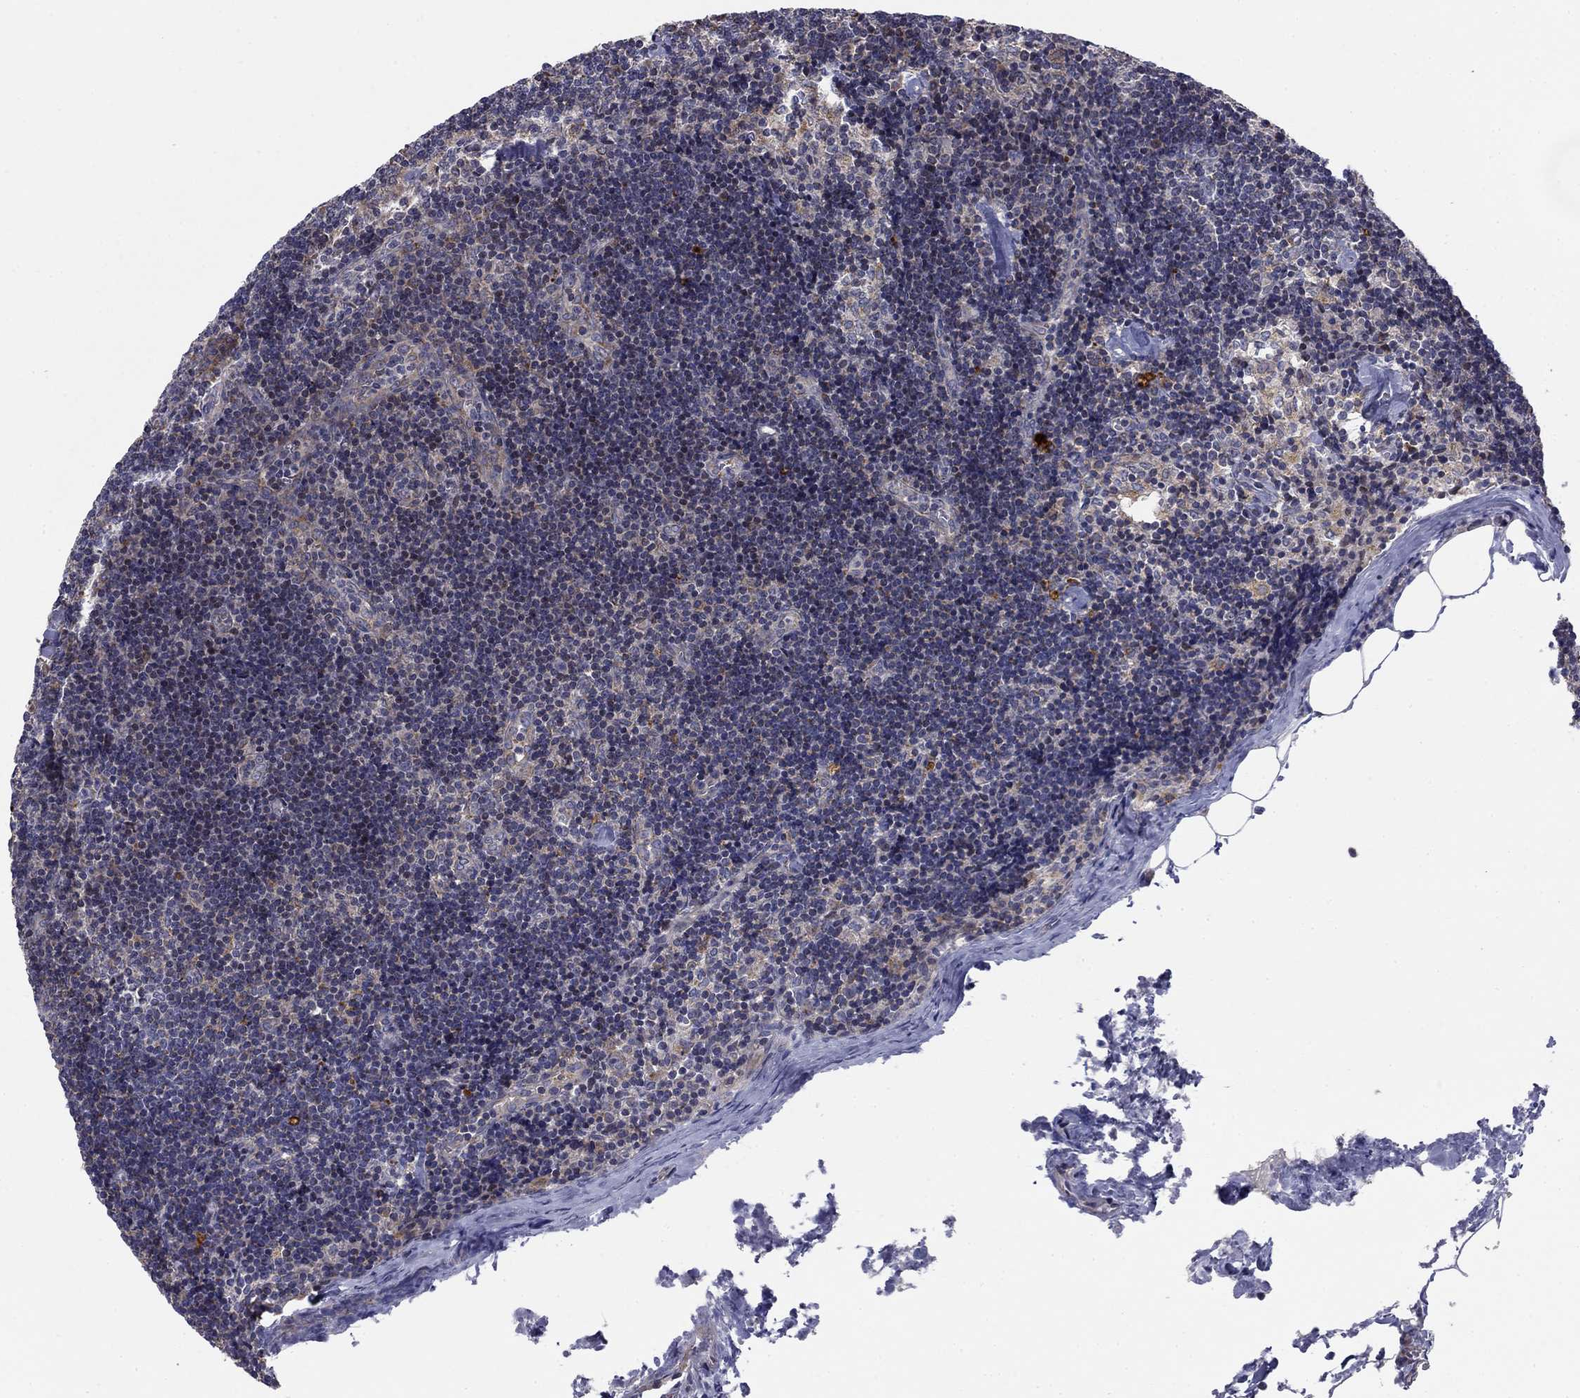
{"staining": {"intensity": "negative", "quantity": "none", "location": "none"}, "tissue": "lymph node", "cell_type": "Non-germinal center cells", "image_type": "normal", "snomed": [{"axis": "morphology", "description": "Normal tissue, NOS"}, {"axis": "topography", "description": "Lymph node"}], "caption": "Immunohistochemistry (IHC) of unremarkable human lymph node exhibits no positivity in non-germinal center cells.", "gene": "MMAA", "patient": {"sex": "female", "age": 51}}